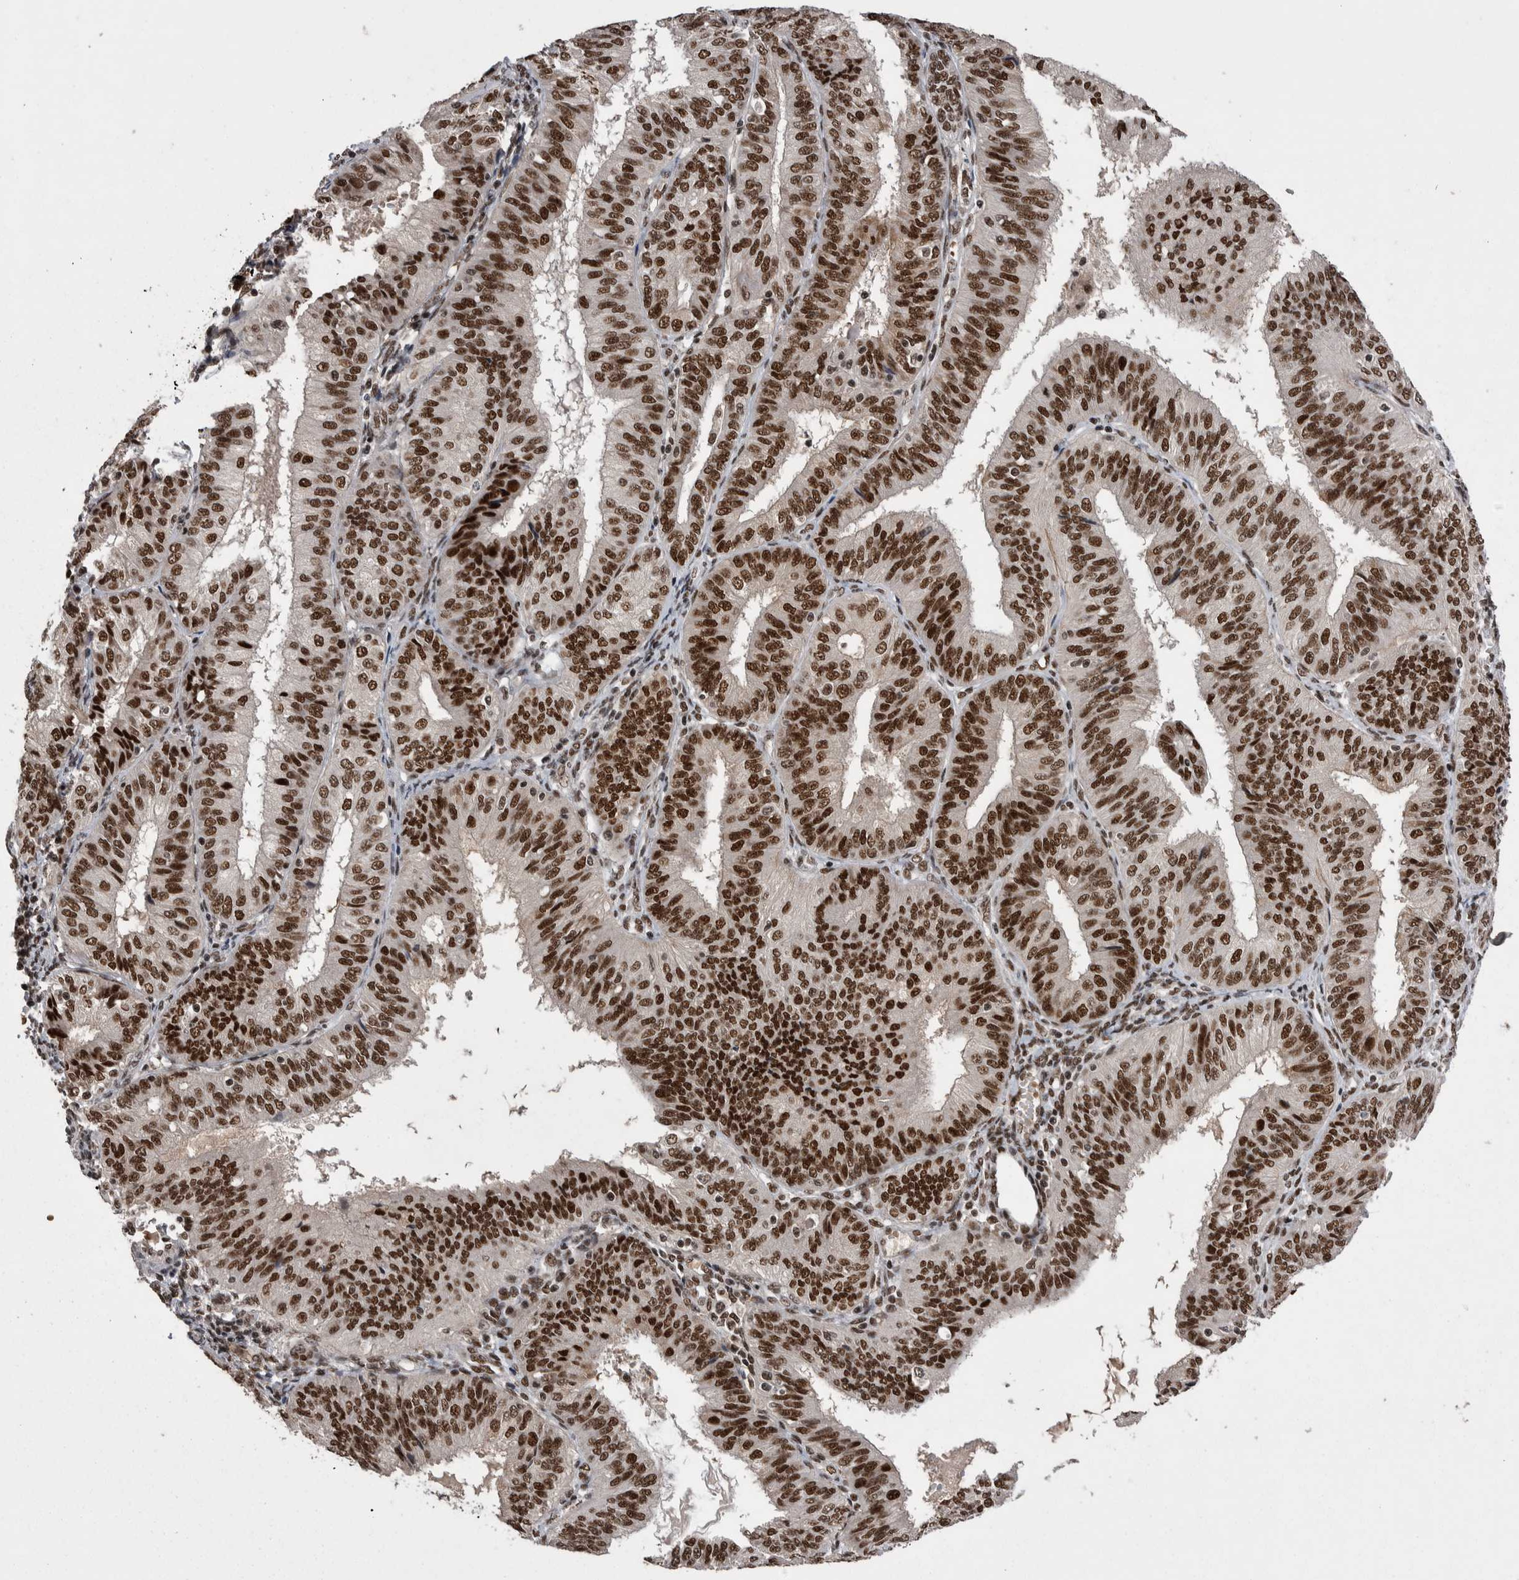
{"staining": {"intensity": "strong", "quantity": ">75%", "location": "nuclear"}, "tissue": "endometrial cancer", "cell_type": "Tumor cells", "image_type": "cancer", "snomed": [{"axis": "morphology", "description": "Adenocarcinoma, NOS"}, {"axis": "topography", "description": "Endometrium"}], "caption": "Immunohistochemical staining of endometrial cancer reveals strong nuclear protein staining in approximately >75% of tumor cells.", "gene": "DMTF1", "patient": {"sex": "female", "age": 58}}